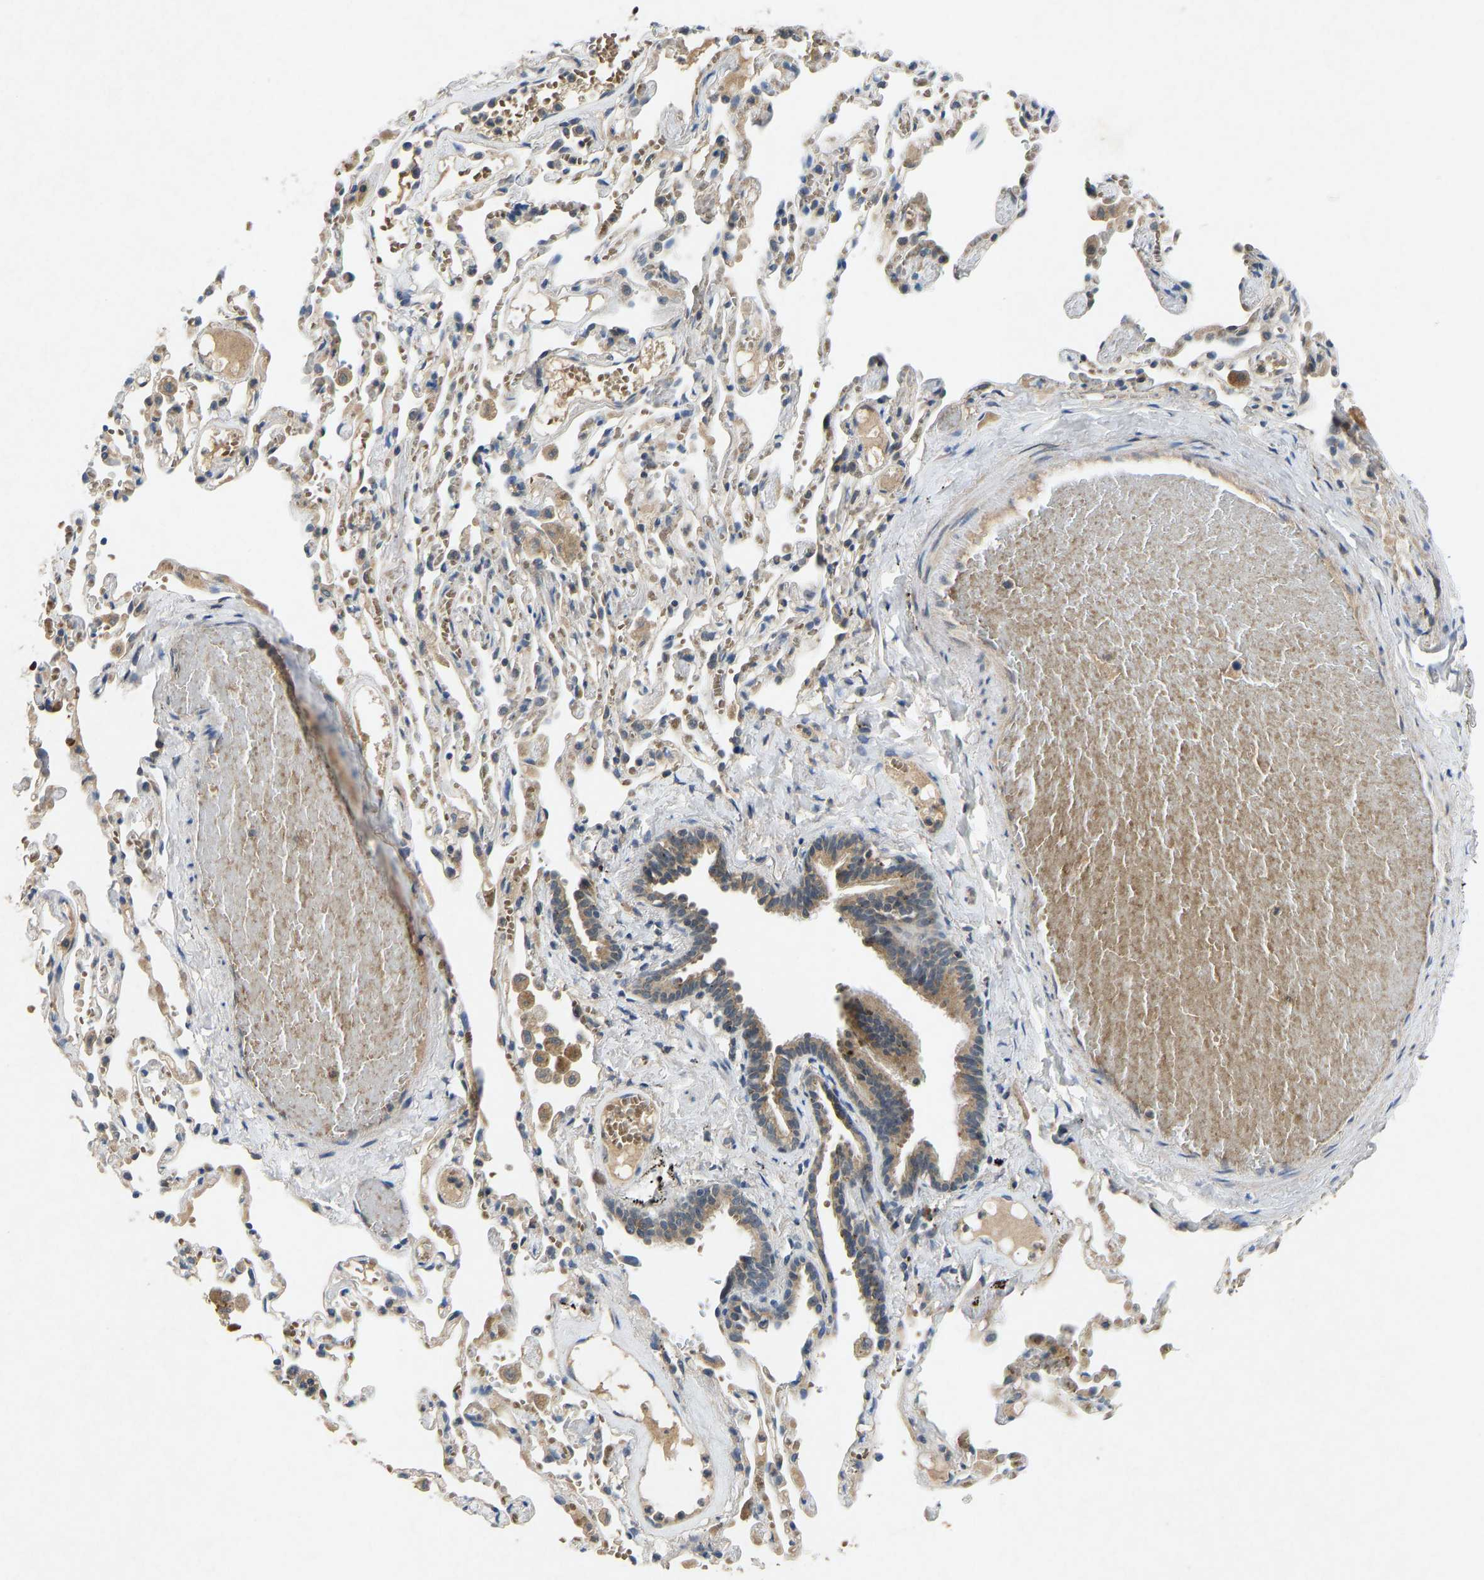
{"staining": {"intensity": "weak", "quantity": ">75%", "location": "cytoplasmic/membranous"}, "tissue": "bronchus", "cell_type": "Respiratory epithelial cells", "image_type": "normal", "snomed": [{"axis": "morphology", "description": "Normal tissue, NOS"}, {"axis": "morphology", "description": "Inflammation, NOS"}, {"axis": "topography", "description": "Cartilage tissue"}, {"axis": "topography", "description": "Lung"}], "caption": "Weak cytoplasmic/membranous positivity is present in about >75% of respiratory epithelial cells in benign bronchus.", "gene": "PDE7A", "patient": {"sex": "male", "age": 71}}